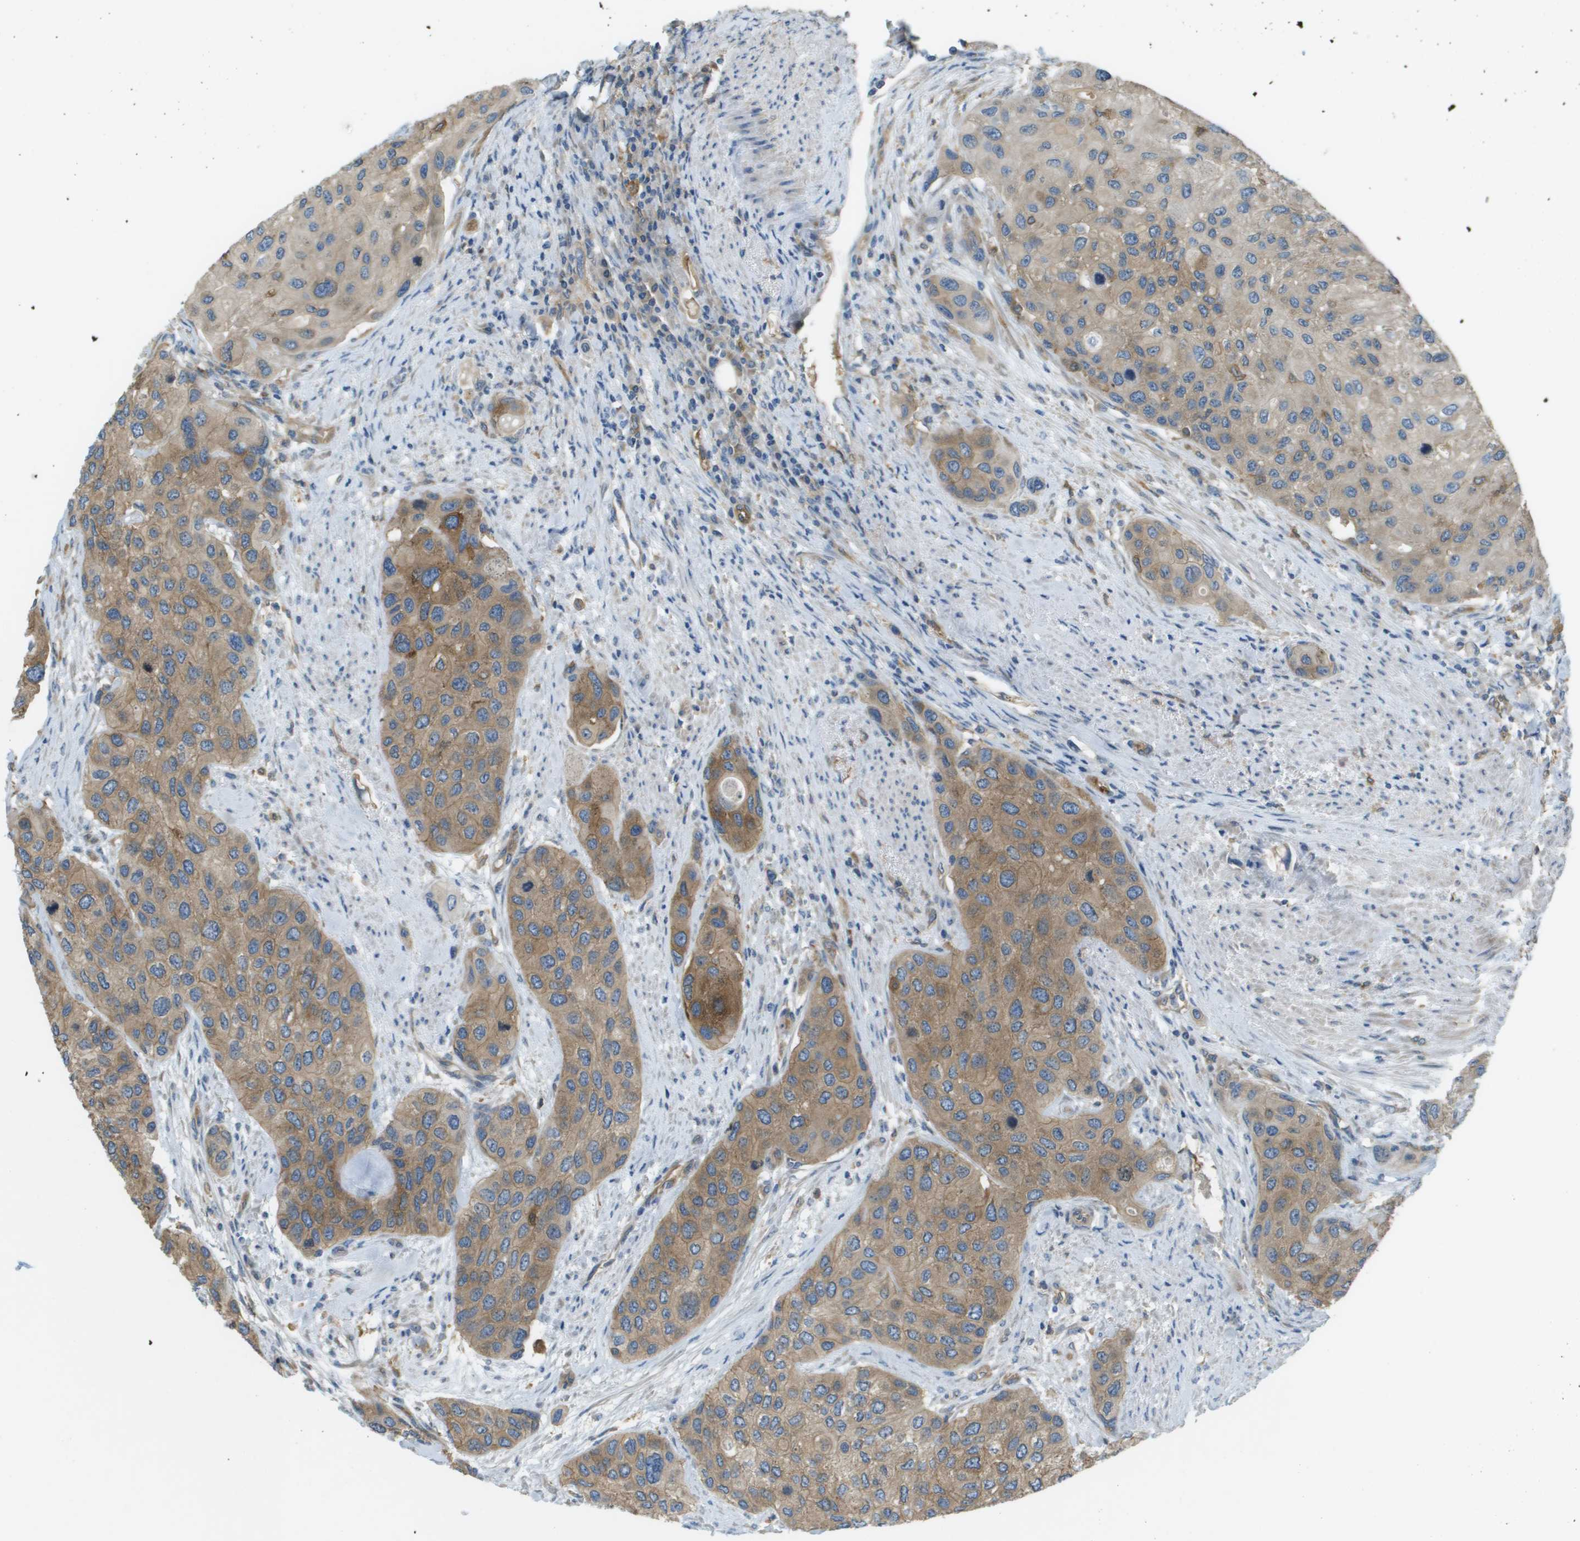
{"staining": {"intensity": "moderate", "quantity": "25%-75%", "location": "cytoplasmic/membranous"}, "tissue": "urothelial cancer", "cell_type": "Tumor cells", "image_type": "cancer", "snomed": [{"axis": "morphology", "description": "Urothelial carcinoma, High grade"}, {"axis": "topography", "description": "Urinary bladder"}], "caption": "Immunohistochemistry of urothelial cancer exhibits medium levels of moderate cytoplasmic/membranous positivity in approximately 25%-75% of tumor cells.", "gene": "CORO1B", "patient": {"sex": "female", "age": 56}}